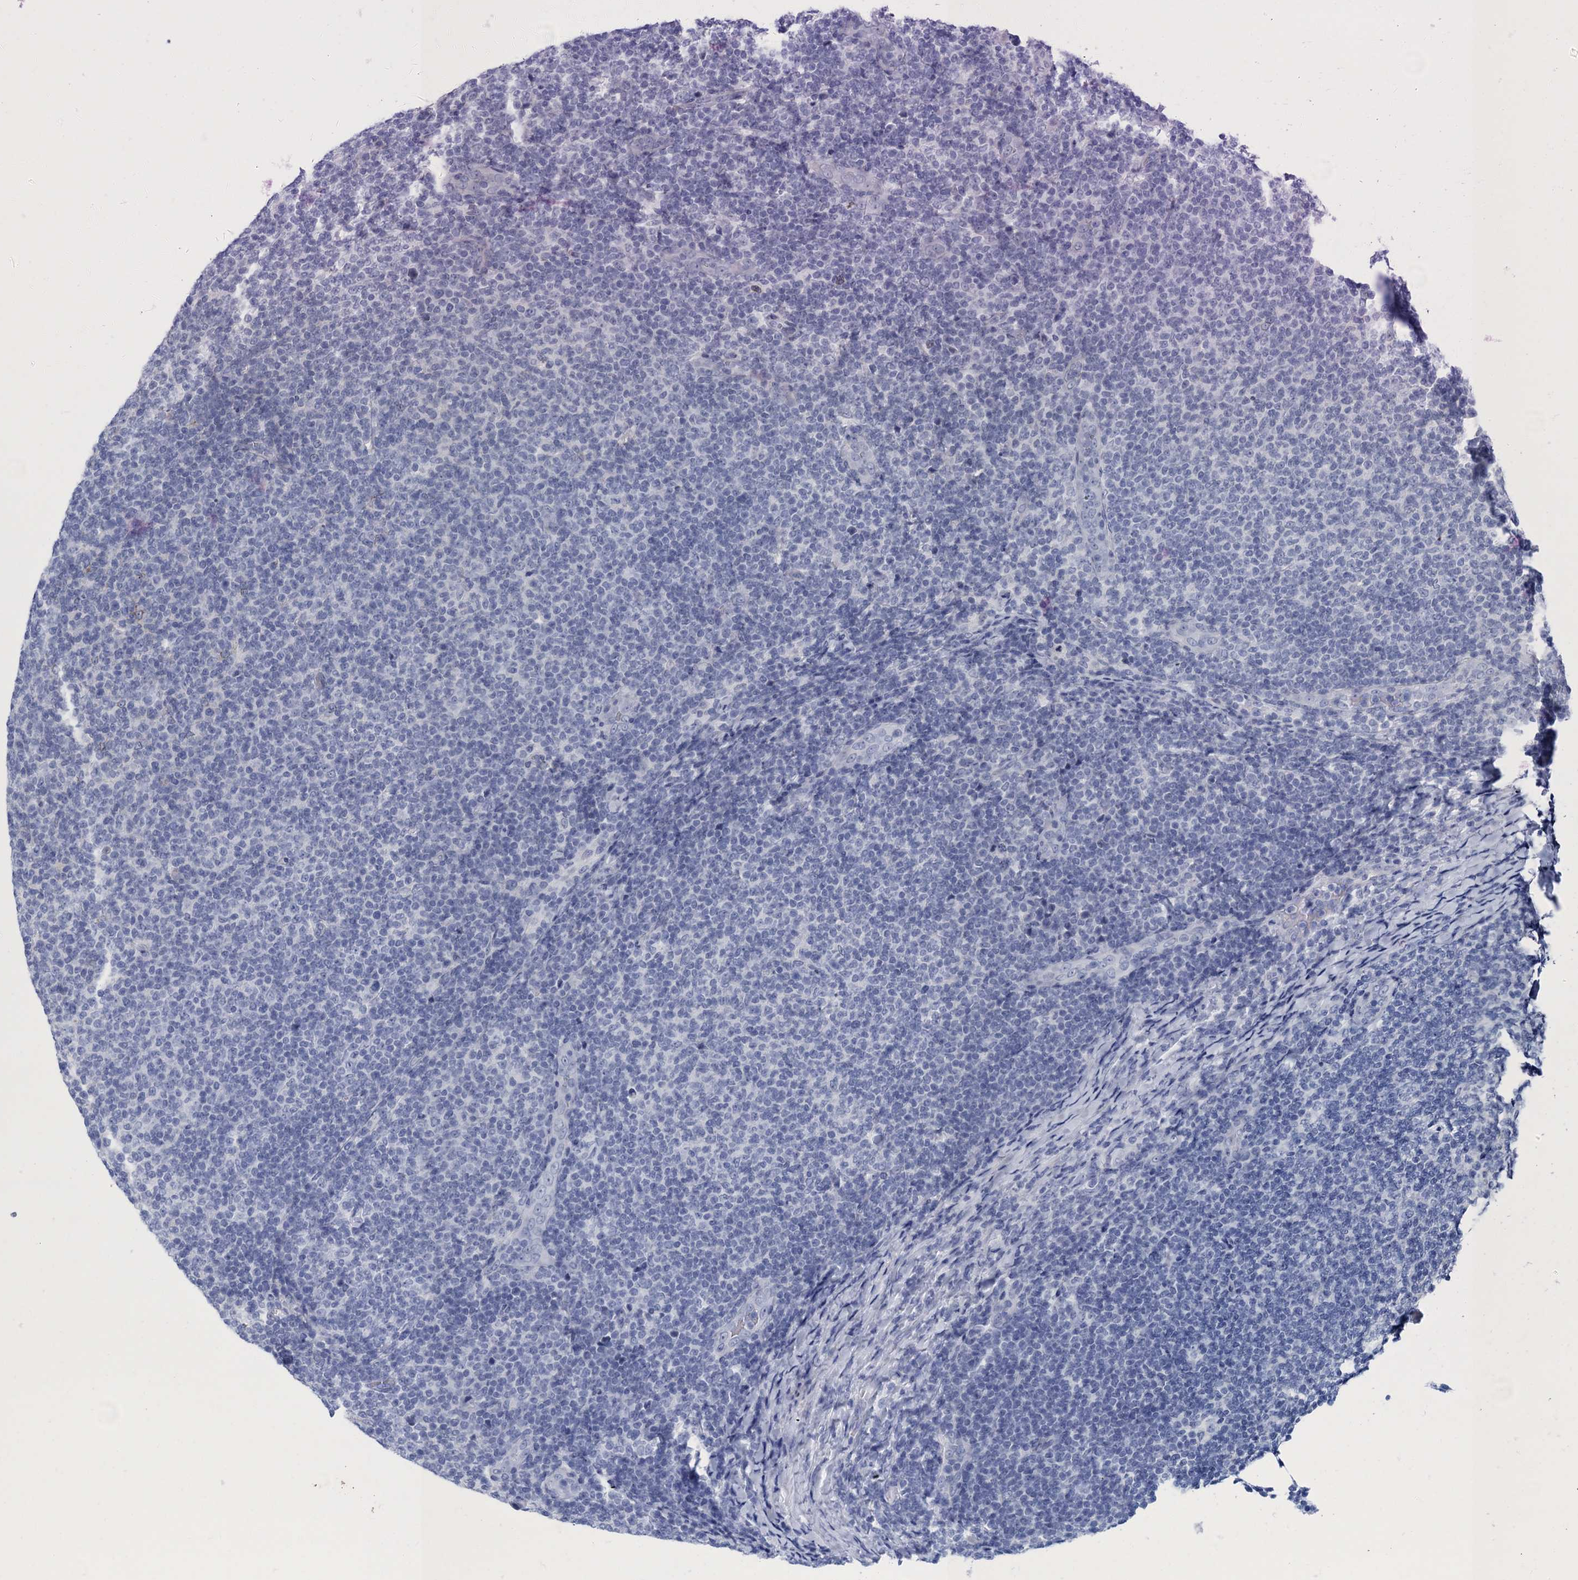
{"staining": {"intensity": "negative", "quantity": "none", "location": "none"}, "tissue": "lymphoma", "cell_type": "Tumor cells", "image_type": "cancer", "snomed": [{"axis": "morphology", "description": "Malignant lymphoma, non-Hodgkin's type, Low grade"}, {"axis": "topography", "description": "Lymph node"}], "caption": "A micrograph of human lymphoma is negative for staining in tumor cells.", "gene": "SCEL", "patient": {"sex": "male", "age": 66}}